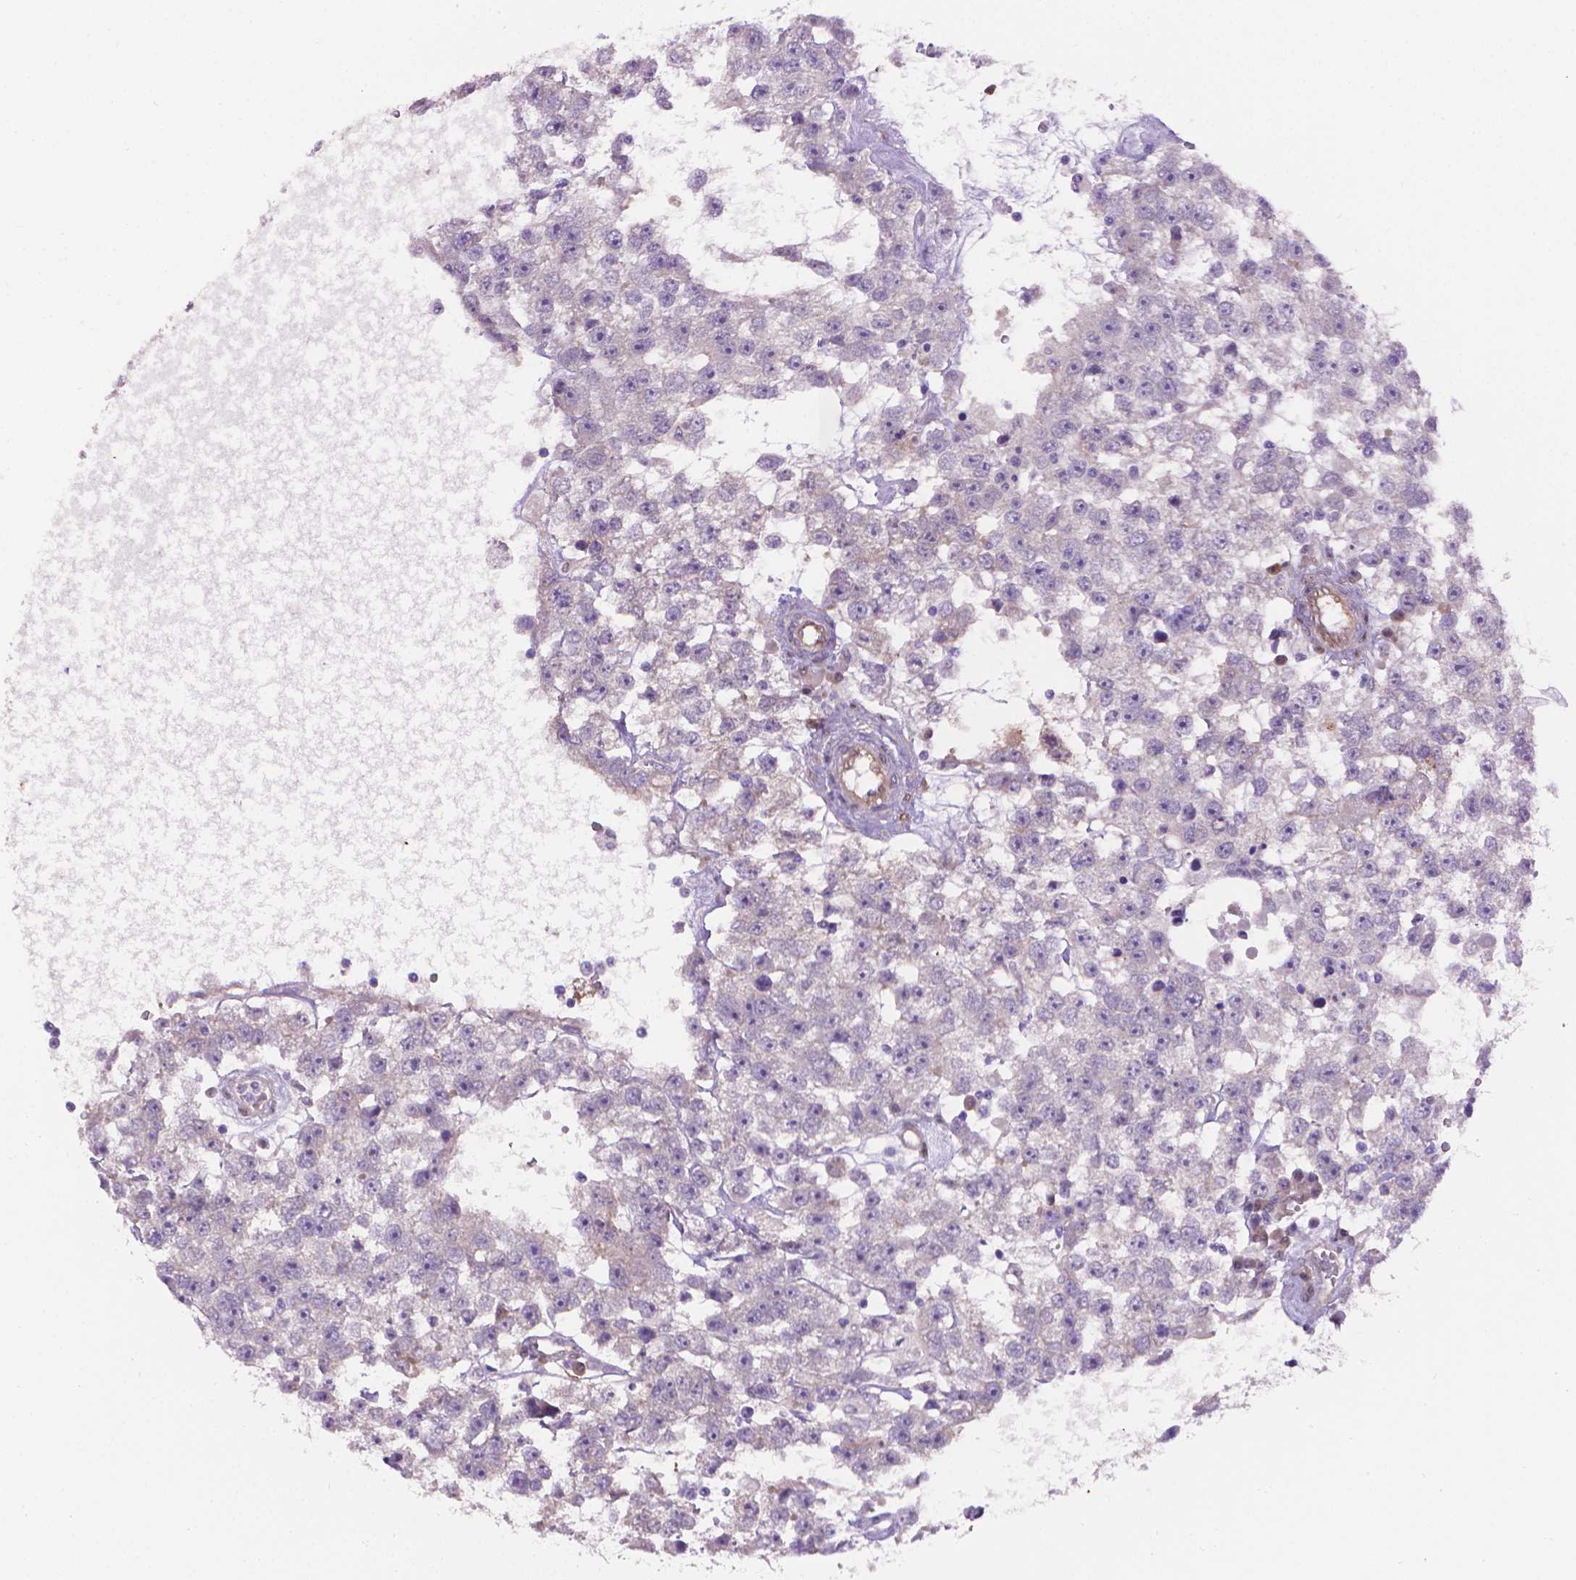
{"staining": {"intensity": "negative", "quantity": "none", "location": "none"}, "tissue": "testis cancer", "cell_type": "Tumor cells", "image_type": "cancer", "snomed": [{"axis": "morphology", "description": "Seminoma, NOS"}, {"axis": "topography", "description": "Testis"}], "caption": "This is an IHC micrograph of testis cancer (seminoma). There is no positivity in tumor cells.", "gene": "CLIC4", "patient": {"sex": "male", "age": 34}}